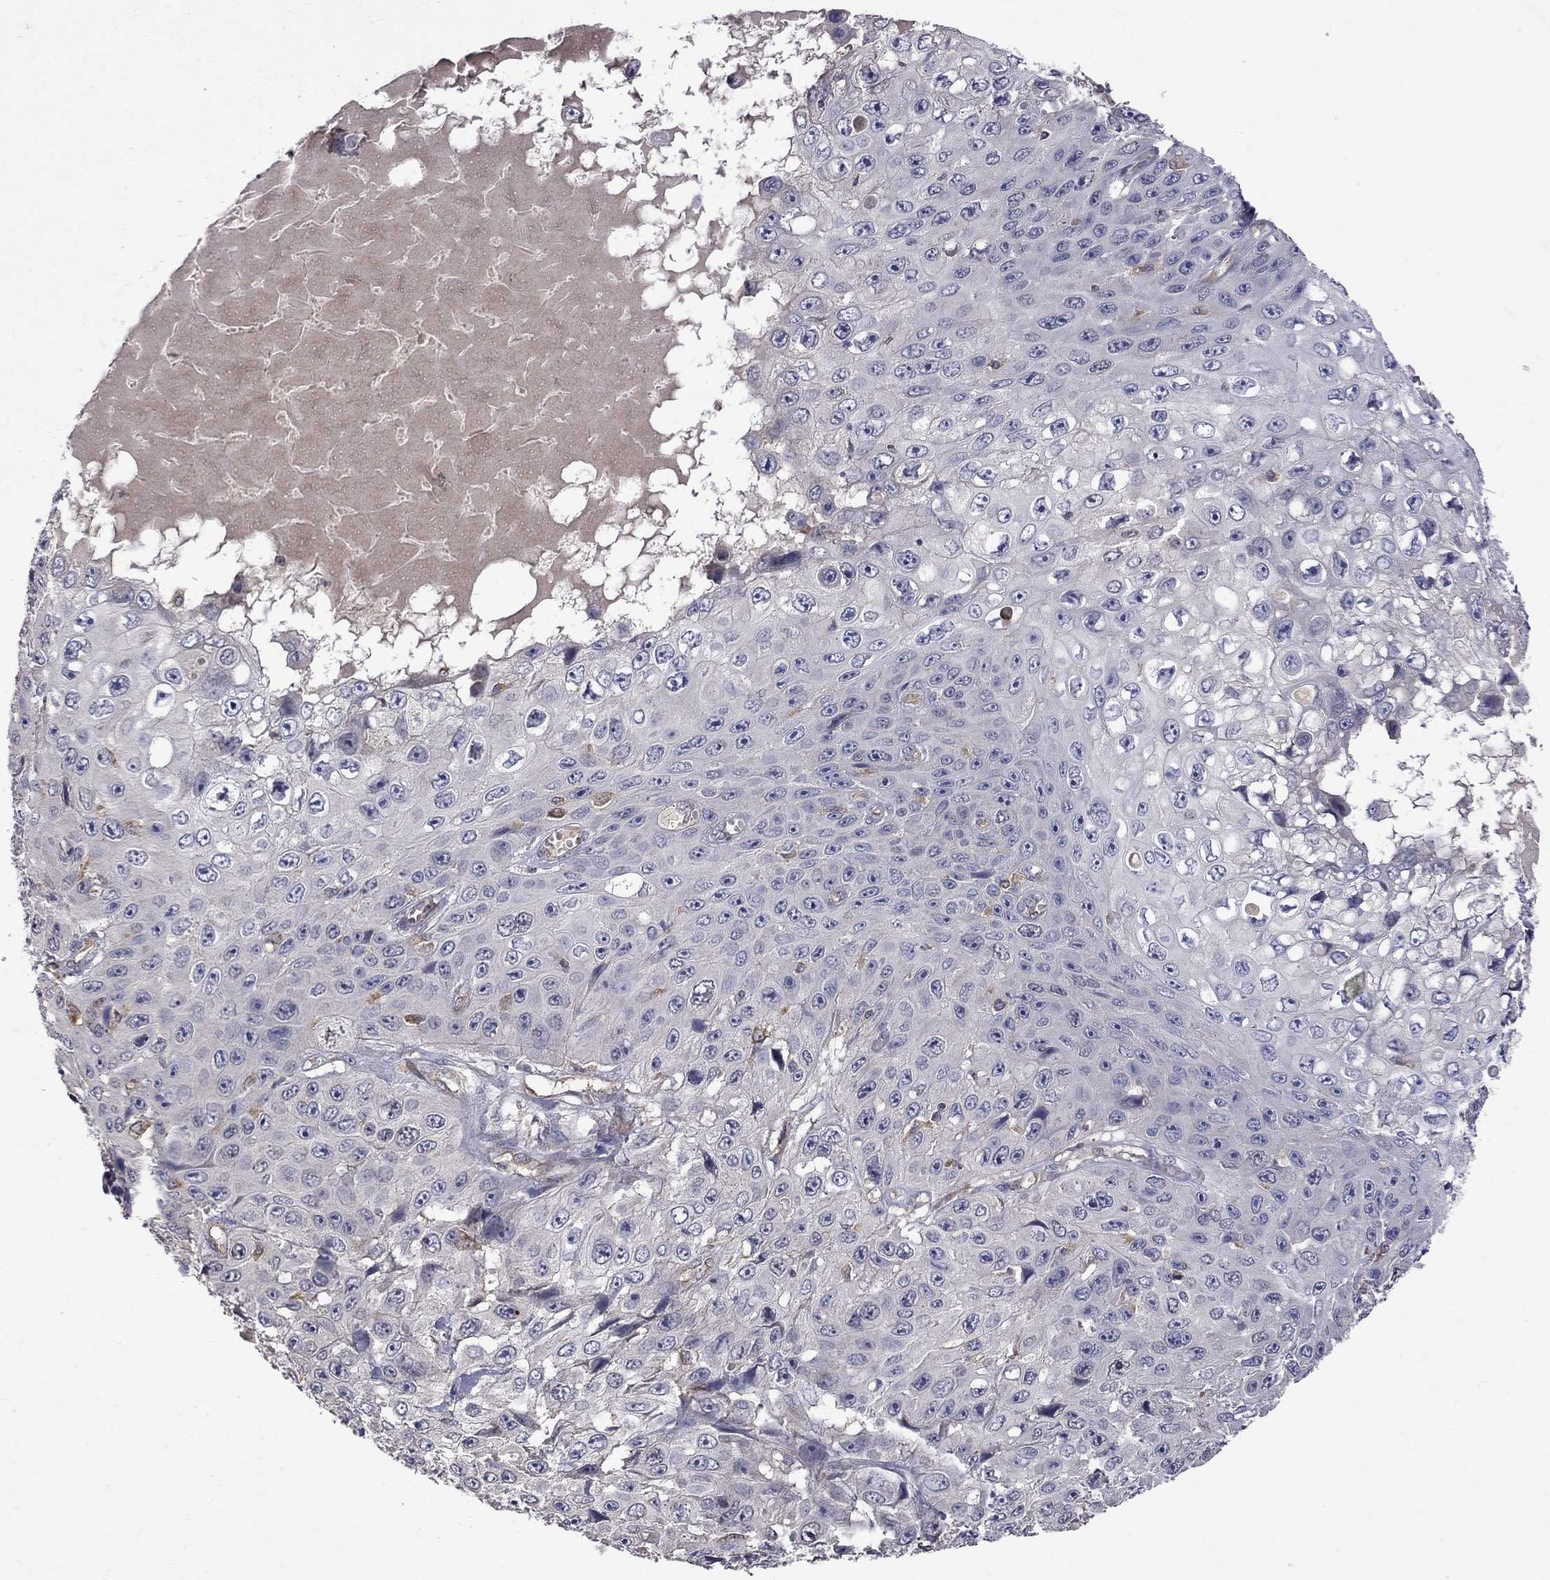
{"staining": {"intensity": "negative", "quantity": "none", "location": "none"}, "tissue": "skin cancer", "cell_type": "Tumor cells", "image_type": "cancer", "snomed": [{"axis": "morphology", "description": "Squamous cell carcinoma, NOS"}, {"axis": "topography", "description": "Skin"}], "caption": "Immunohistochemistry (IHC) image of neoplastic tissue: human skin cancer stained with DAB reveals no significant protein positivity in tumor cells.", "gene": "ABI3", "patient": {"sex": "male", "age": 82}}